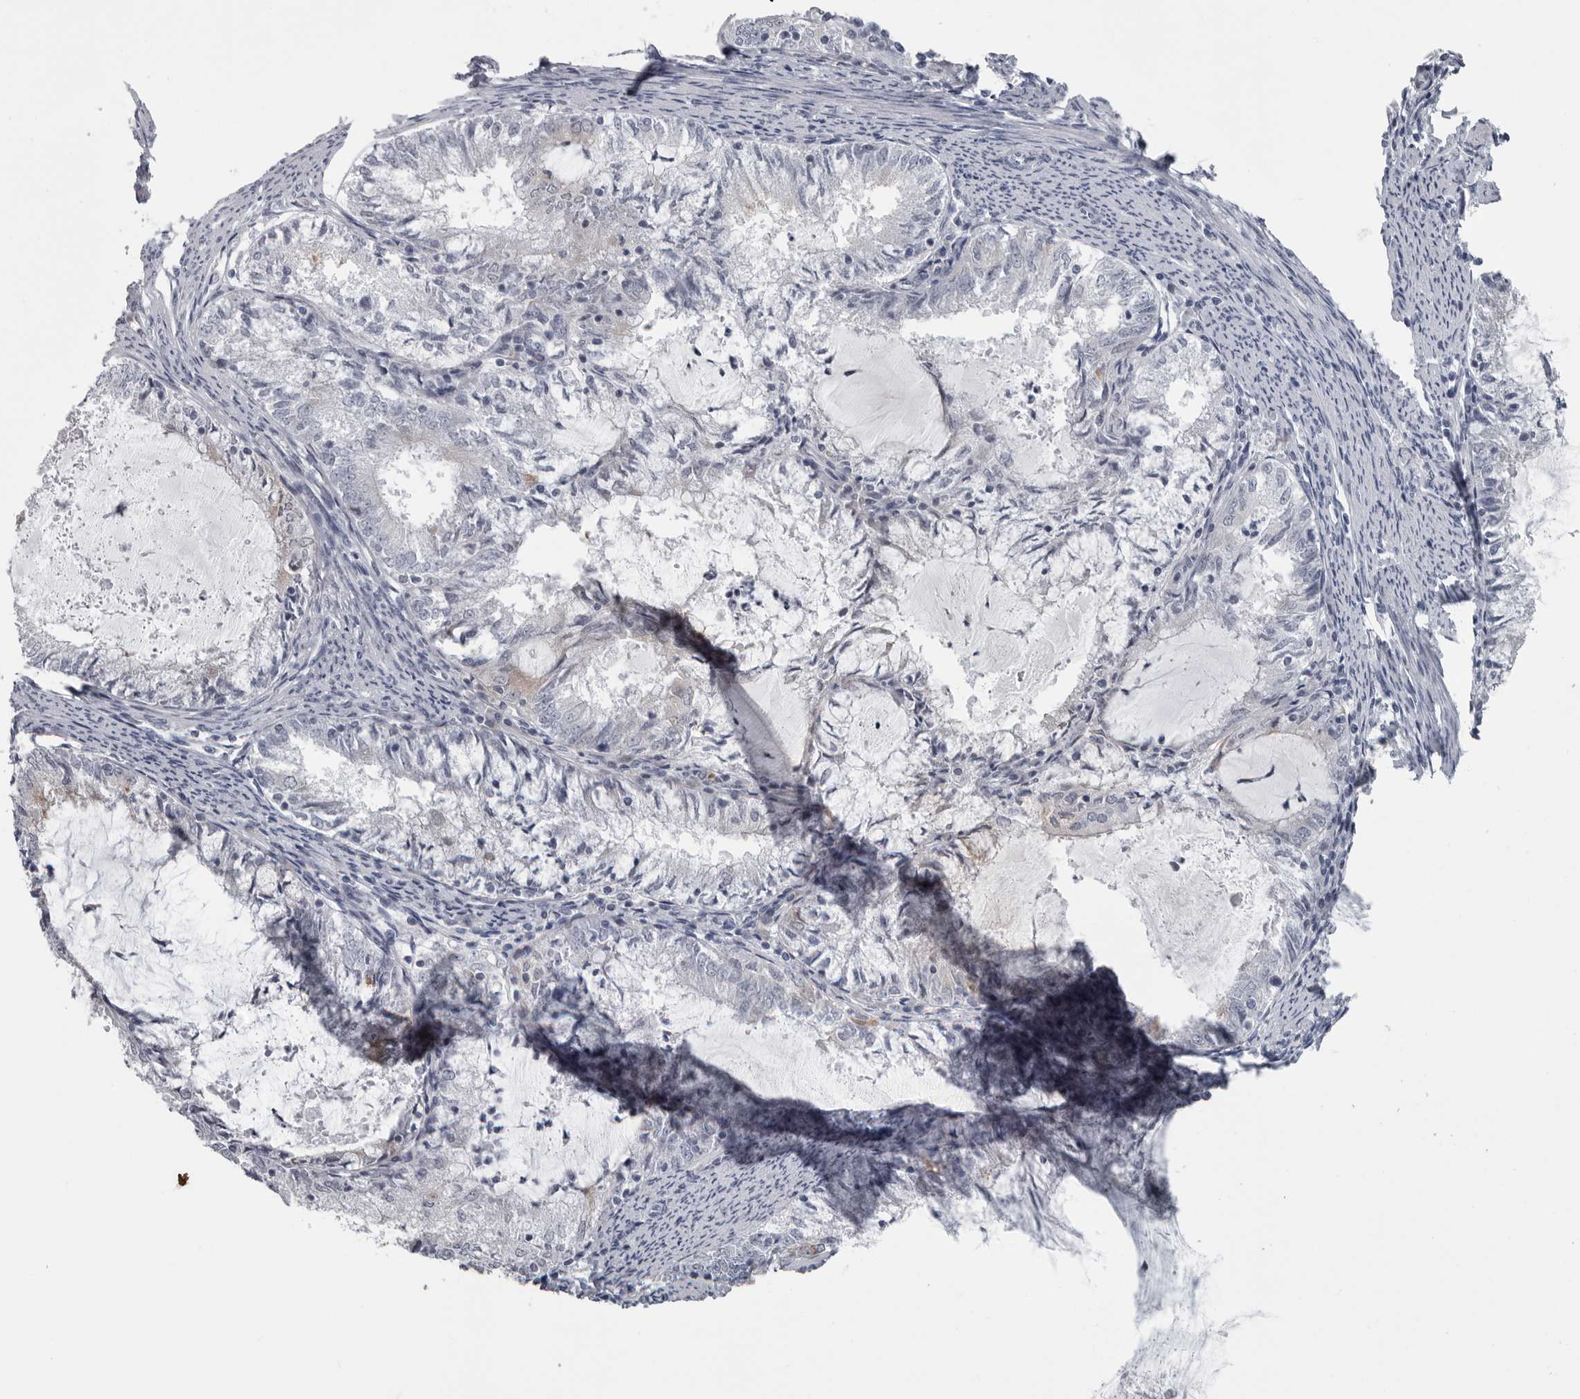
{"staining": {"intensity": "negative", "quantity": "none", "location": "none"}, "tissue": "endometrial cancer", "cell_type": "Tumor cells", "image_type": "cancer", "snomed": [{"axis": "morphology", "description": "Adenocarcinoma, NOS"}, {"axis": "topography", "description": "Endometrium"}], "caption": "Micrograph shows no protein staining in tumor cells of adenocarcinoma (endometrial) tissue.", "gene": "MYOC", "patient": {"sex": "female", "age": 57}}